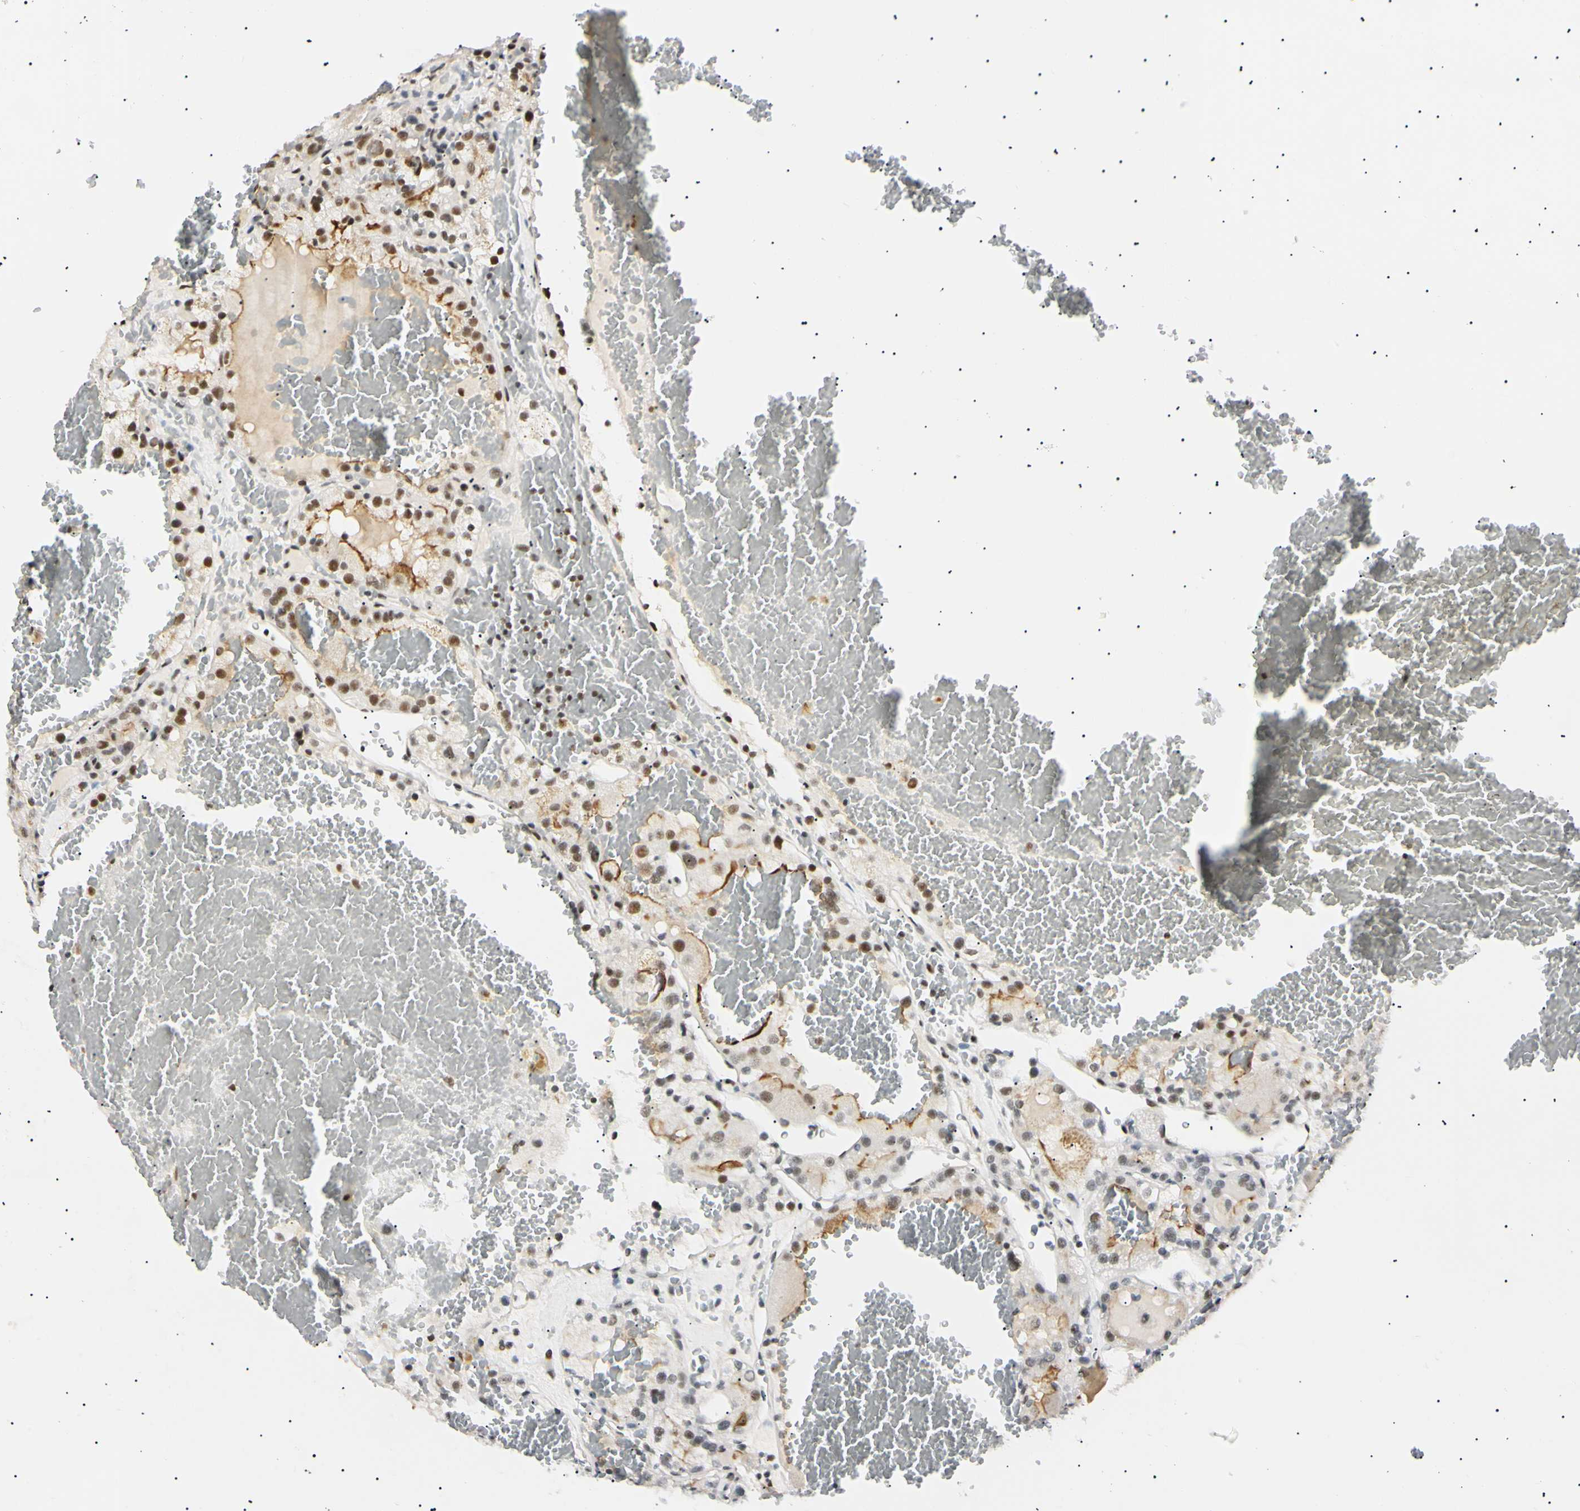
{"staining": {"intensity": "moderate", "quantity": "<25%", "location": "nuclear"}, "tissue": "renal cancer", "cell_type": "Tumor cells", "image_type": "cancer", "snomed": [{"axis": "morphology", "description": "Normal tissue, NOS"}, {"axis": "morphology", "description": "Adenocarcinoma, NOS"}, {"axis": "topography", "description": "Kidney"}], "caption": "Immunohistochemical staining of renal cancer (adenocarcinoma) exhibits low levels of moderate nuclear protein expression in approximately <25% of tumor cells. (DAB = brown stain, brightfield microscopy at high magnification).", "gene": "ZNF134", "patient": {"sex": "male", "age": 61}}